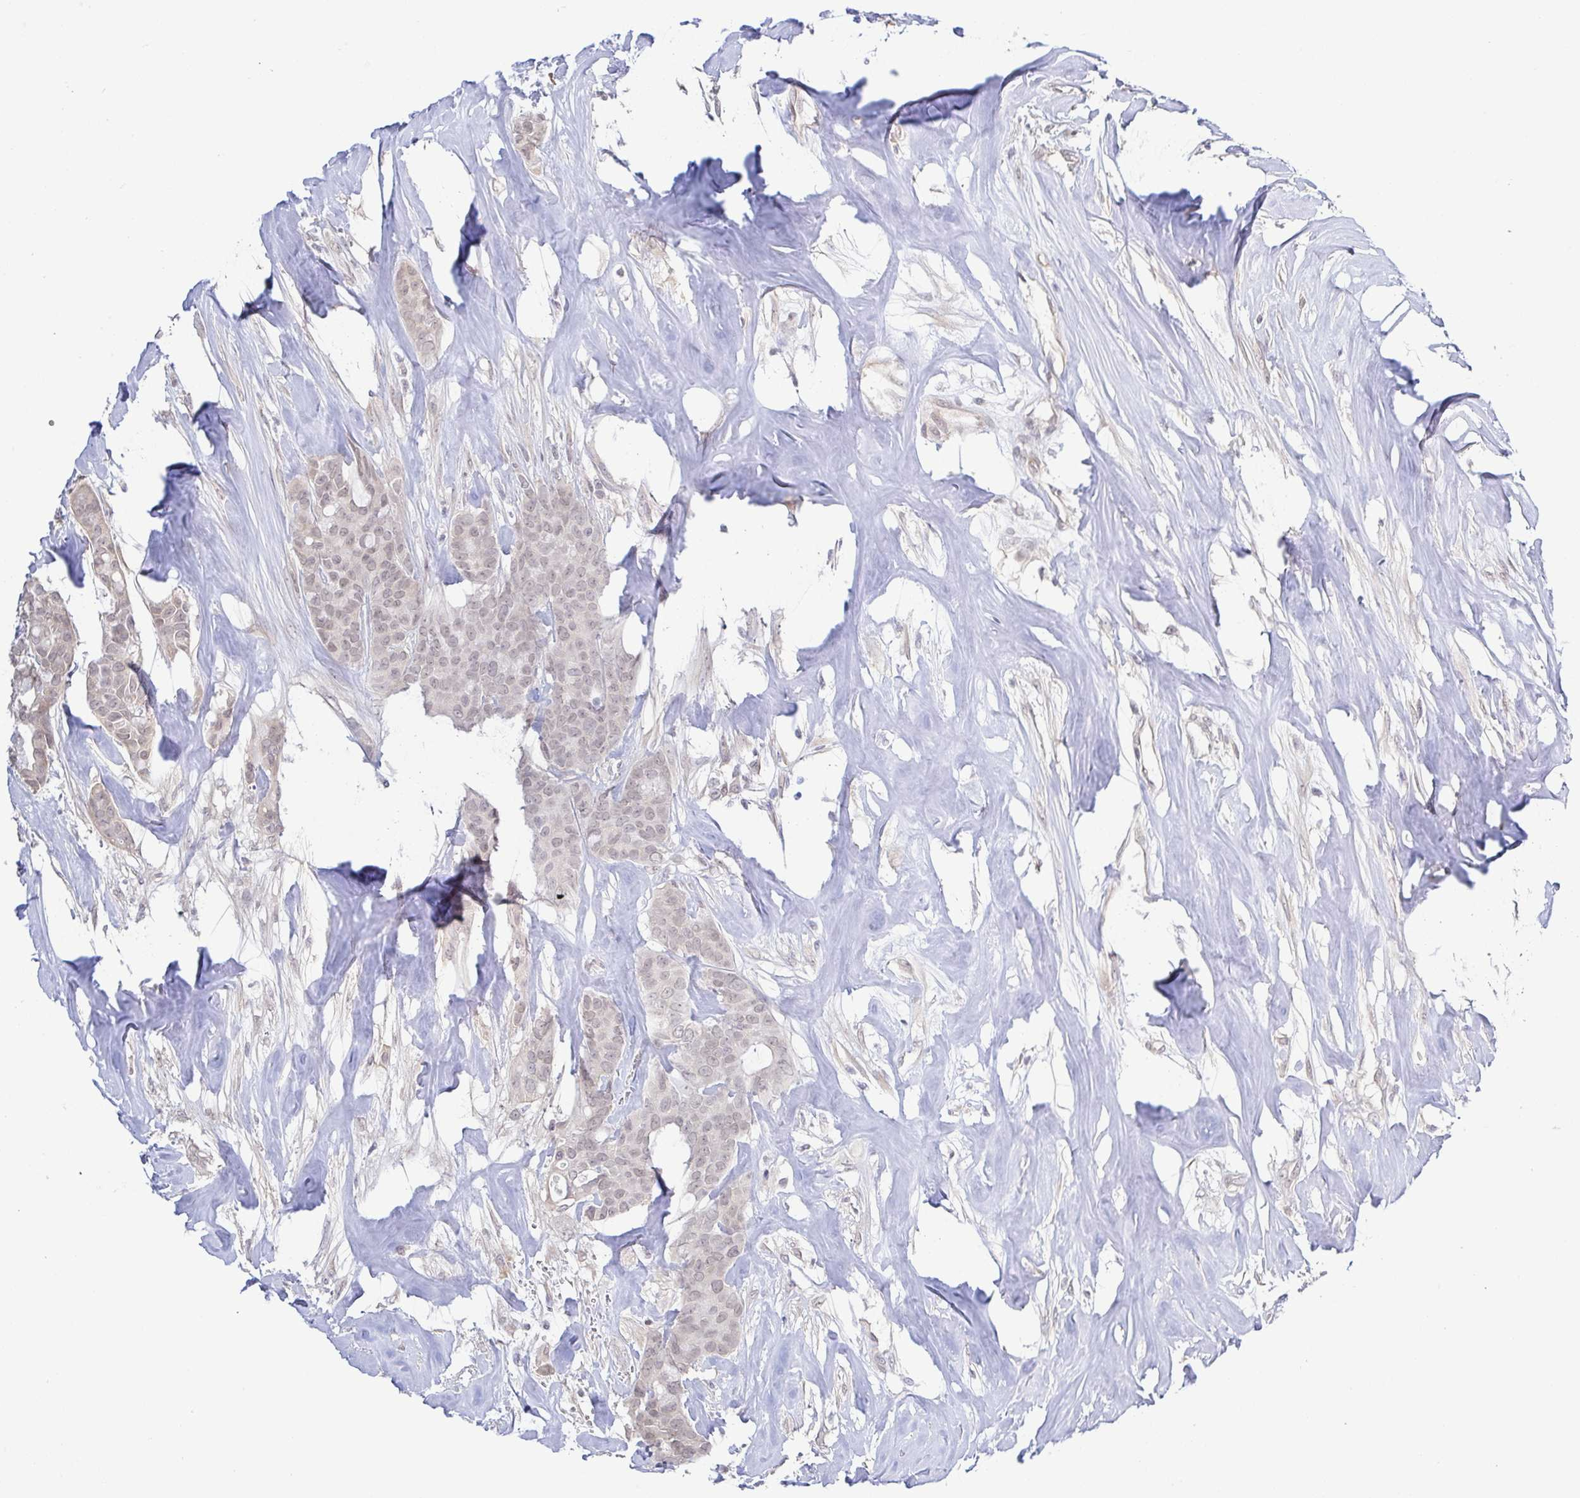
{"staining": {"intensity": "weak", "quantity": ">75%", "location": "nuclear"}, "tissue": "breast cancer", "cell_type": "Tumor cells", "image_type": "cancer", "snomed": [{"axis": "morphology", "description": "Duct carcinoma"}, {"axis": "topography", "description": "Breast"}], "caption": "Breast cancer stained with a protein marker exhibits weak staining in tumor cells.", "gene": "HYPK", "patient": {"sex": "female", "age": 84}}